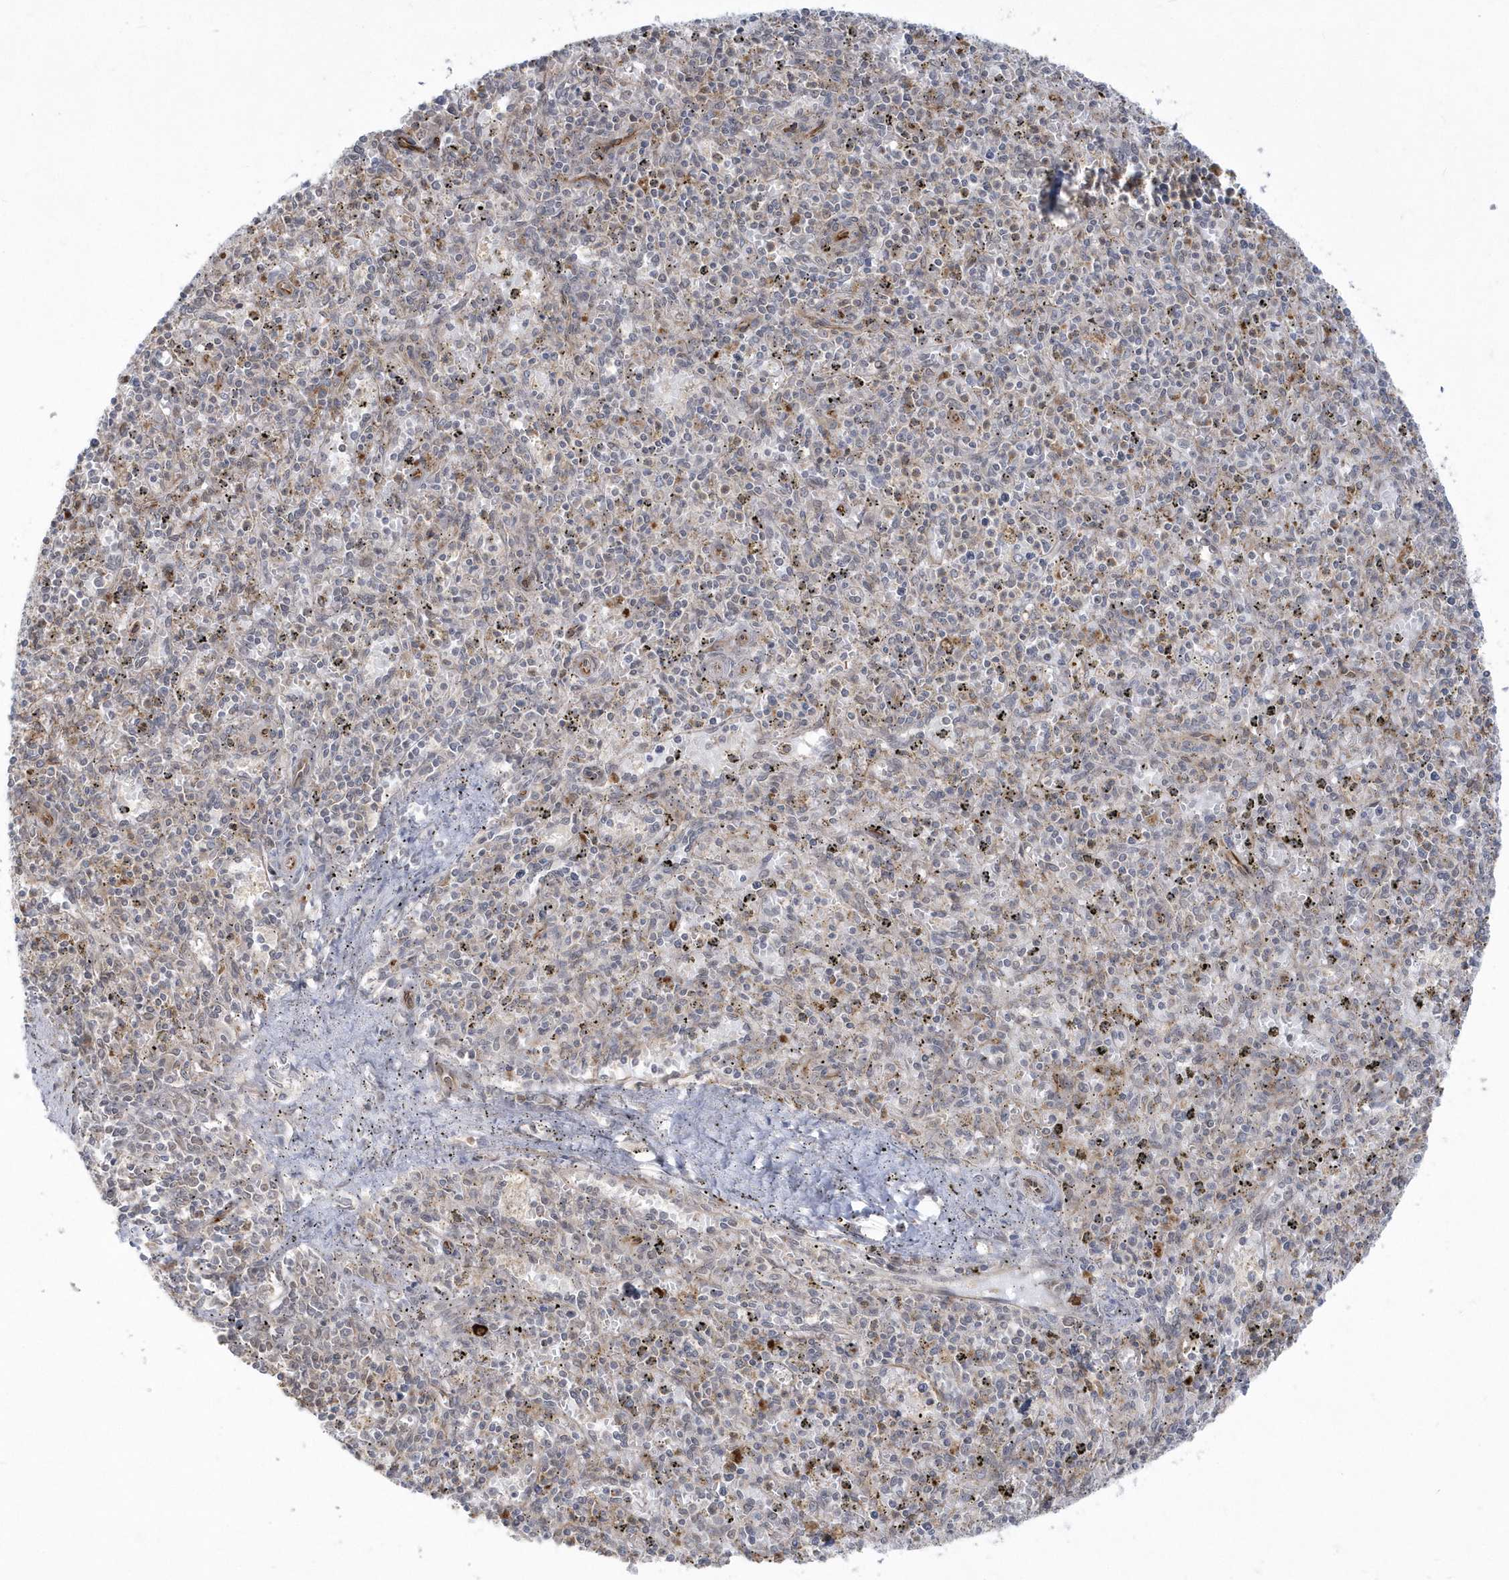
{"staining": {"intensity": "negative", "quantity": "none", "location": "none"}, "tissue": "spleen", "cell_type": "Cells in red pulp", "image_type": "normal", "snomed": [{"axis": "morphology", "description": "Normal tissue, NOS"}, {"axis": "topography", "description": "Spleen"}], "caption": "DAB (3,3'-diaminobenzidine) immunohistochemical staining of benign spleen shows no significant expression in cells in red pulp. (Stains: DAB (3,3'-diaminobenzidine) IHC with hematoxylin counter stain, Microscopy: brightfield microscopy at high magnification).", "gene": "DHX57", "patient": {"sex": "male", "age": 72}}